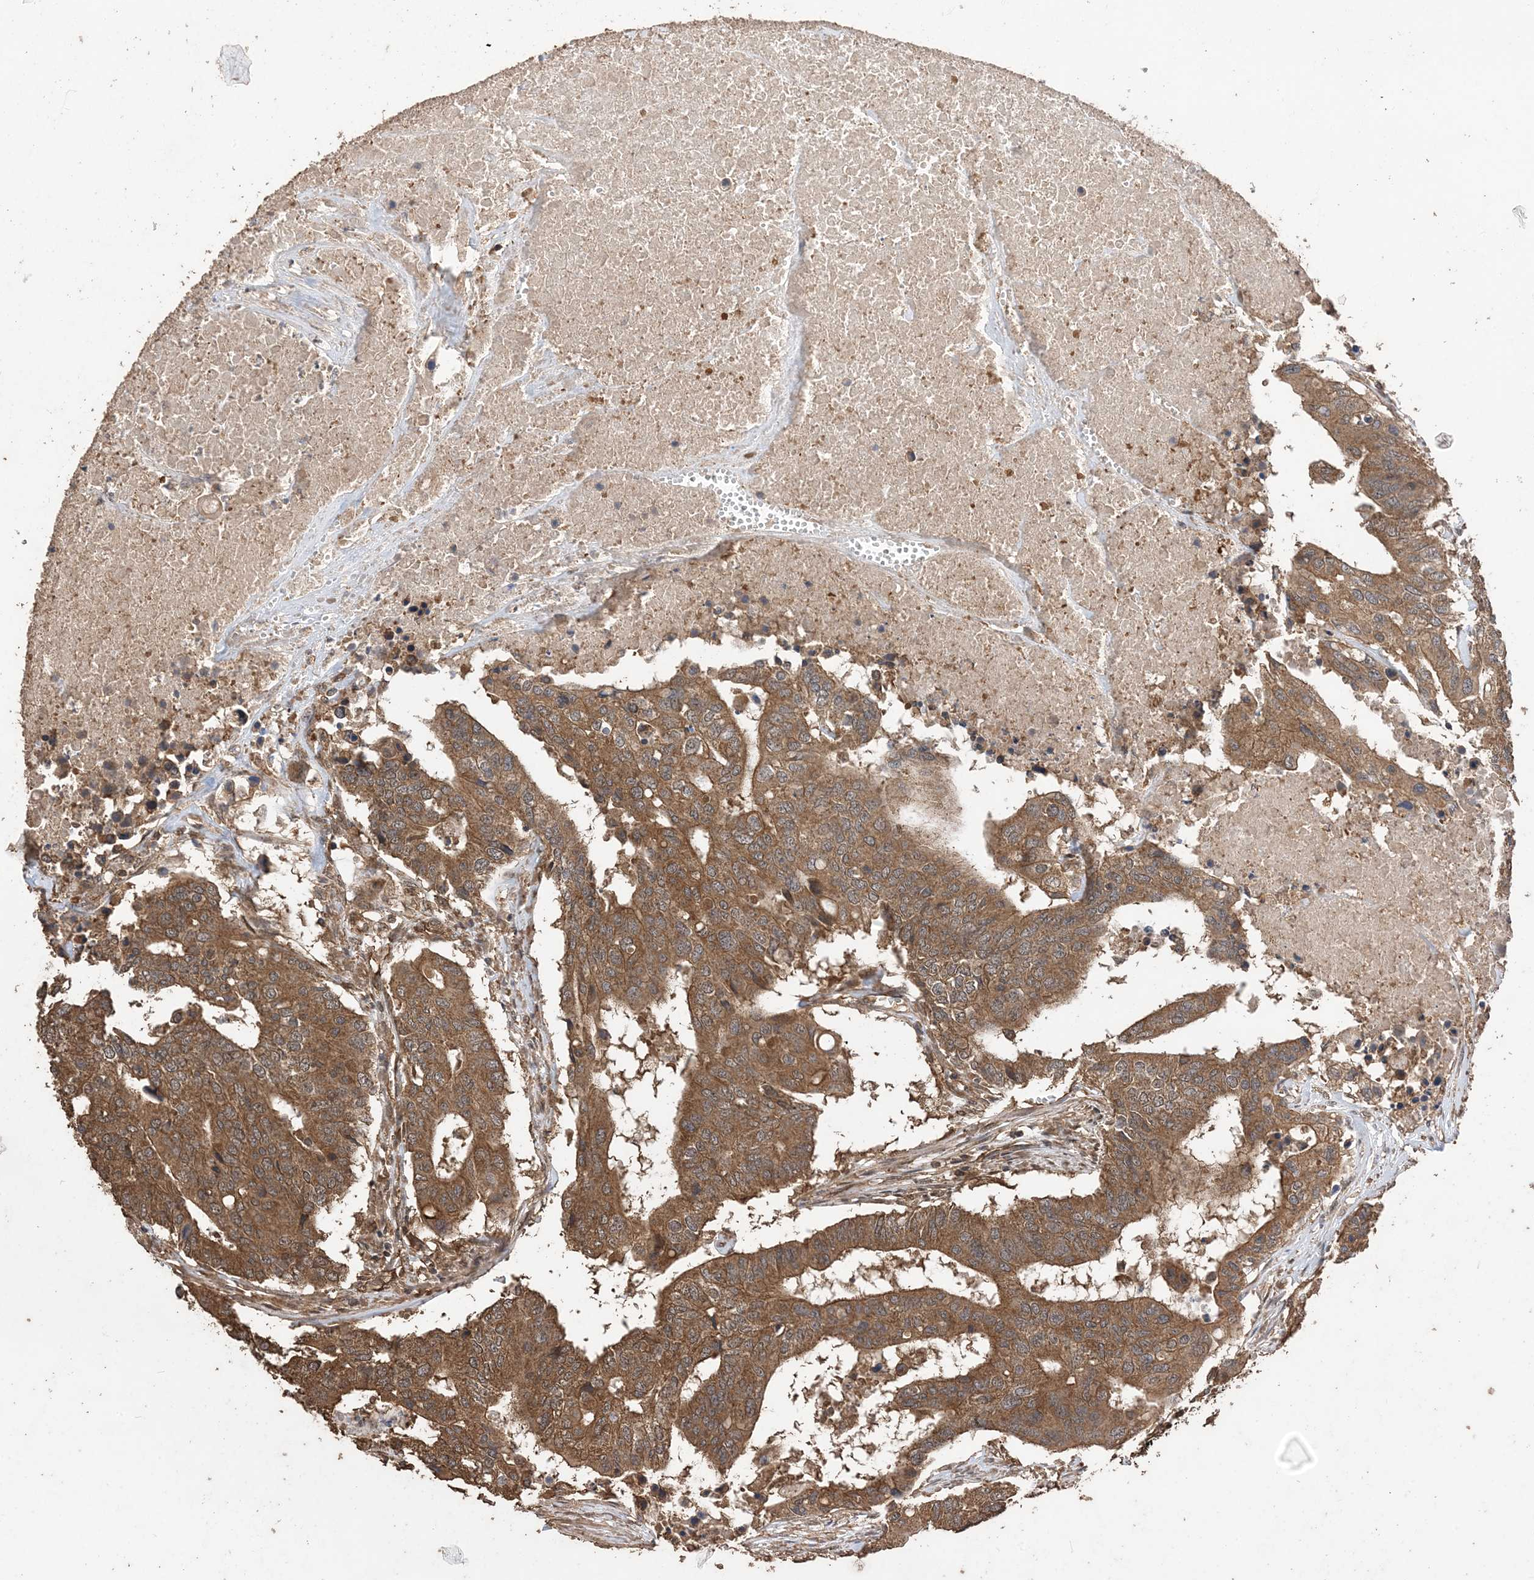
{"staining": {"intensity": "moderate", "quantity": ">75%", "location": "cytoplasmic/membranous"}, "tissue": "colorectal cancer", "cell_type": "Tumor cells", "image_type": "cancer", "snomed": [{"axis": "morphology", "description": "Adenocarcinoma, NOS"}, {"axis": "topography", "description": "Colon"}], "caption": "Brown immunohistochemical staining in human colorectal adenocarcinoma exhibits moderate cytoplasmic/membranous staining in approximately >75% of tumor cells. Ihc stains the protein of interest in brown and the nuclei are stained blue.", "gene": "ZKSCAN5", "patient": {"sex": "male", "age": 77}}